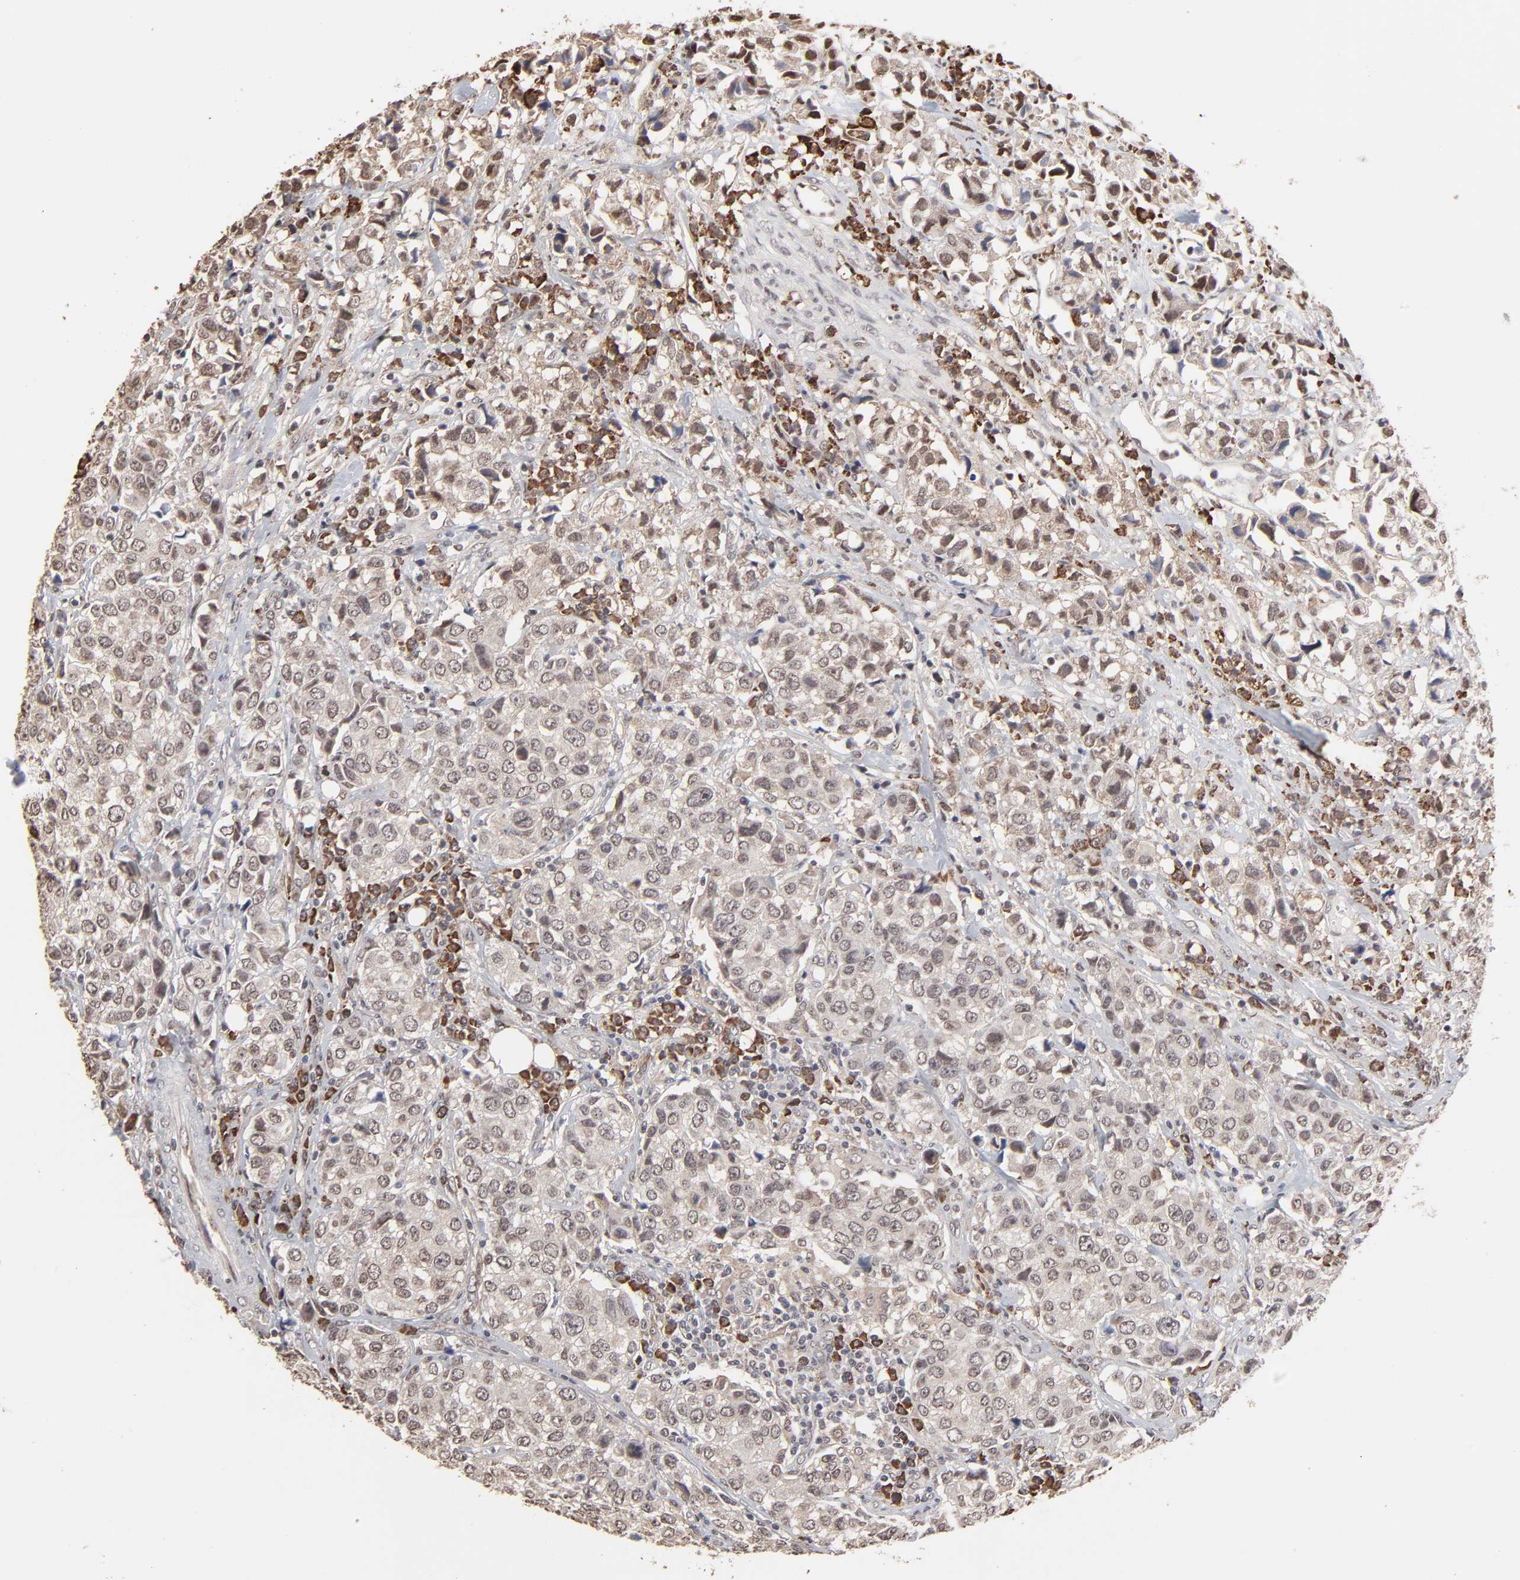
{"staining": {"intensity": "weak", "quantity": "<25%", "location": "cytoplasmic/membranous"}, "tissue": "urothelial cancer", "cell_type": "Tumor cells", "image_type": "cancer", "snomed": [{"axis": "morphology", "description": "Urothelial carcinoma, High grade"}, {"axis": "topography", "description": "Urinary bladder"}], "caption": "Tumor cells are negative for protein expression in human urothelial carcinoma (high-grade).", "gene": "CHM", "patient": {"sex": "female", "age": 75}}